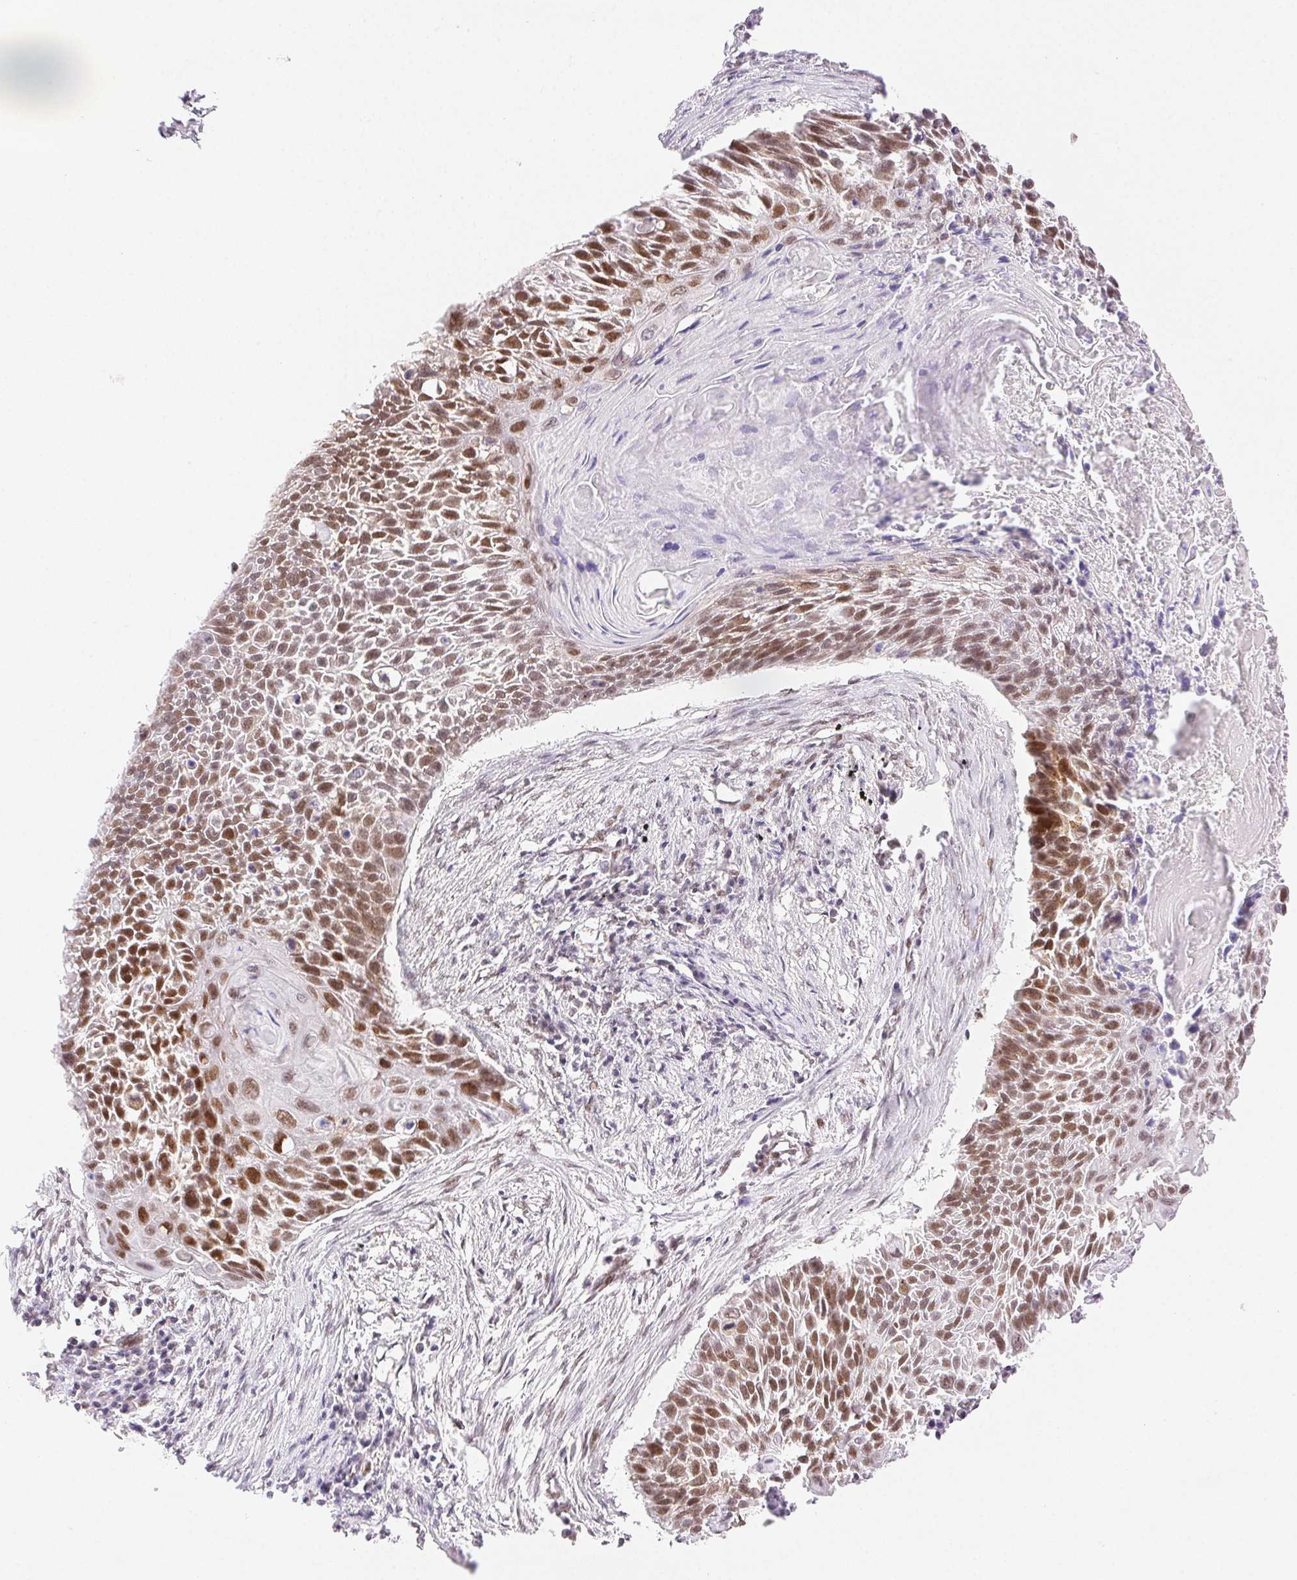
{"staining": {"intensity": "moderate", "quantity": ">75%", "location": "nuclear"}, "tissue": "lung cancer", "cell_type": "Tumor cells", "image_type": "cancer", "snomed": [{"axis": "morphology", "description": "Squamous cell carcinoma, NOS"}, {"axis": "topography", "description": "Lung"}], "caption": "The photomicrograph exhibits staining of lung cancer, revealing moderate nuclear protein staining (brown color) within tumor cells. The staining is performed using DAB (3,3'-diaminobenzidine) brown chromogen to label protein expression. The nuclei are counter-stained blue using hematoxylin.", "gene": "H2AZ2", "patient": {"sex": "male", "age": 78}}